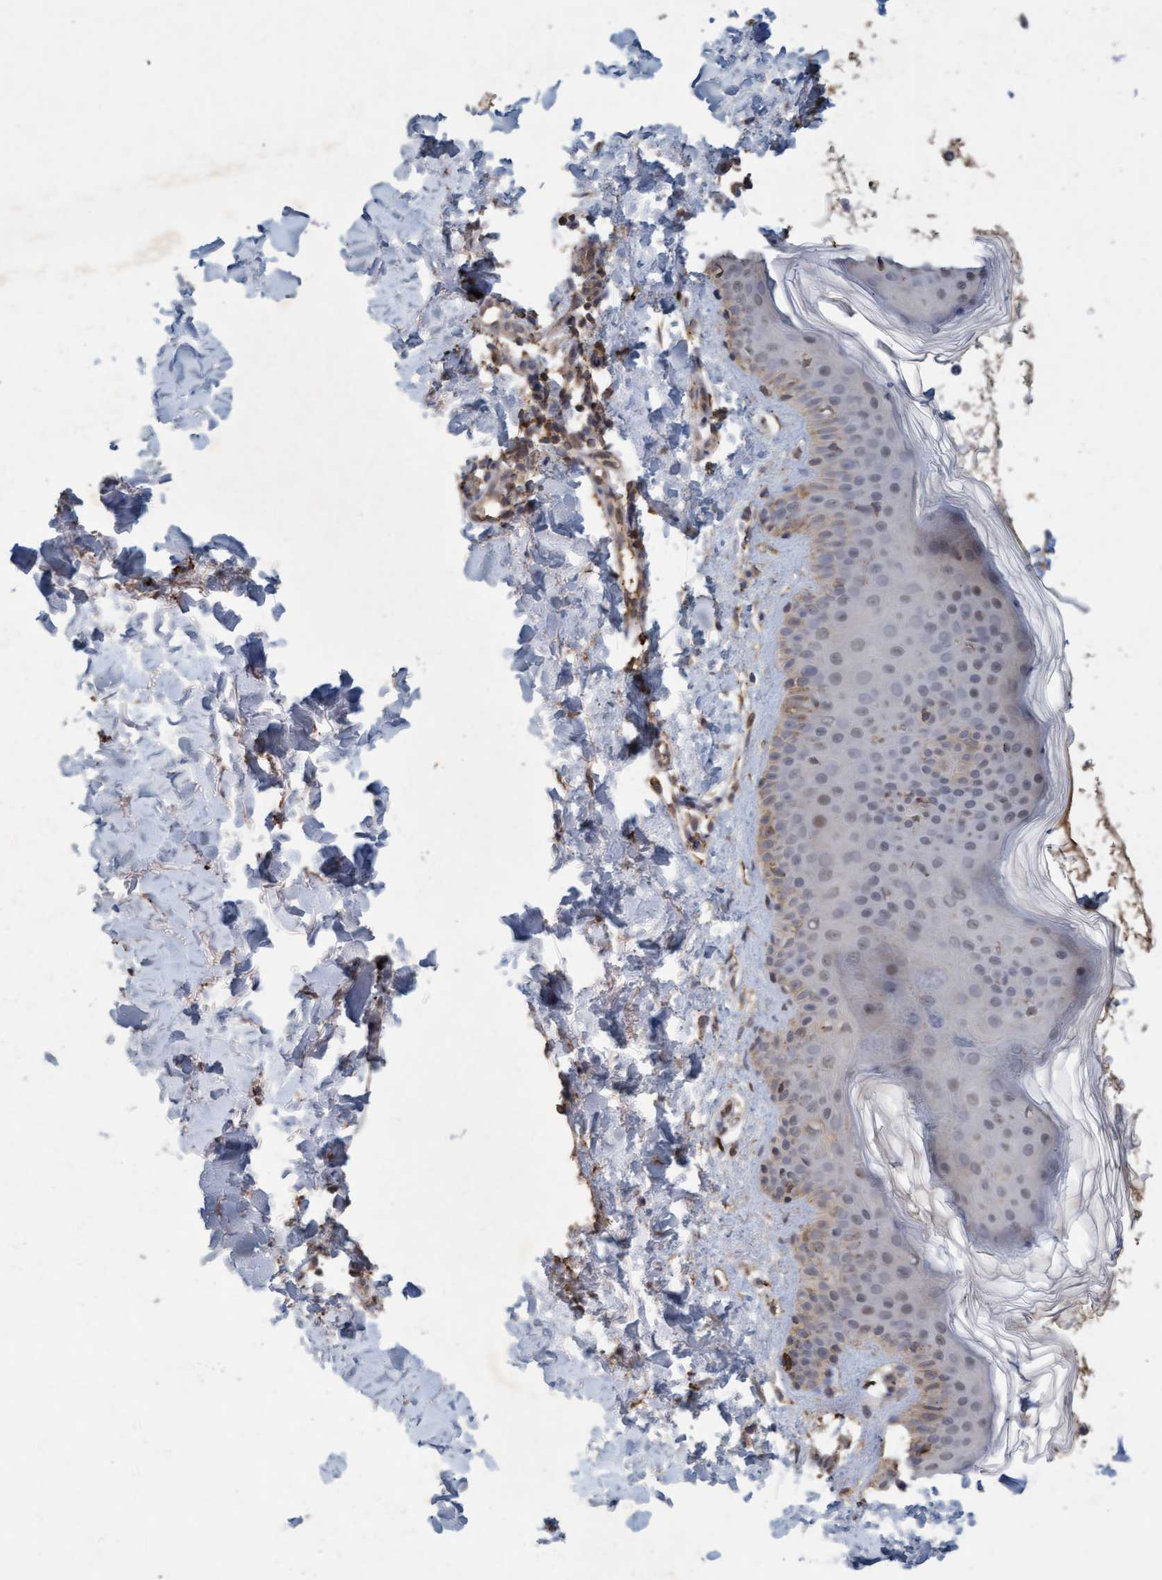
{"staining": {"intensity": "moderate", "quantity": ">75%", "location": "cytoplasmic/membranous"}, "tissue": "skin", "cell_type": "Fibroblasts", "image_type": "normal", "snomed": [{"axis": "morphology", "description": "Normal tissue, NOS"}, {"axis": "topography", "description": "Skin"}], "caption": "Moderate cytoplasmic/membranous protein positivity is identified in approximately >75% of fibroblasts in skin.", "gene": "VSIG8", "patient": {"sex": "male", "age": 40}}